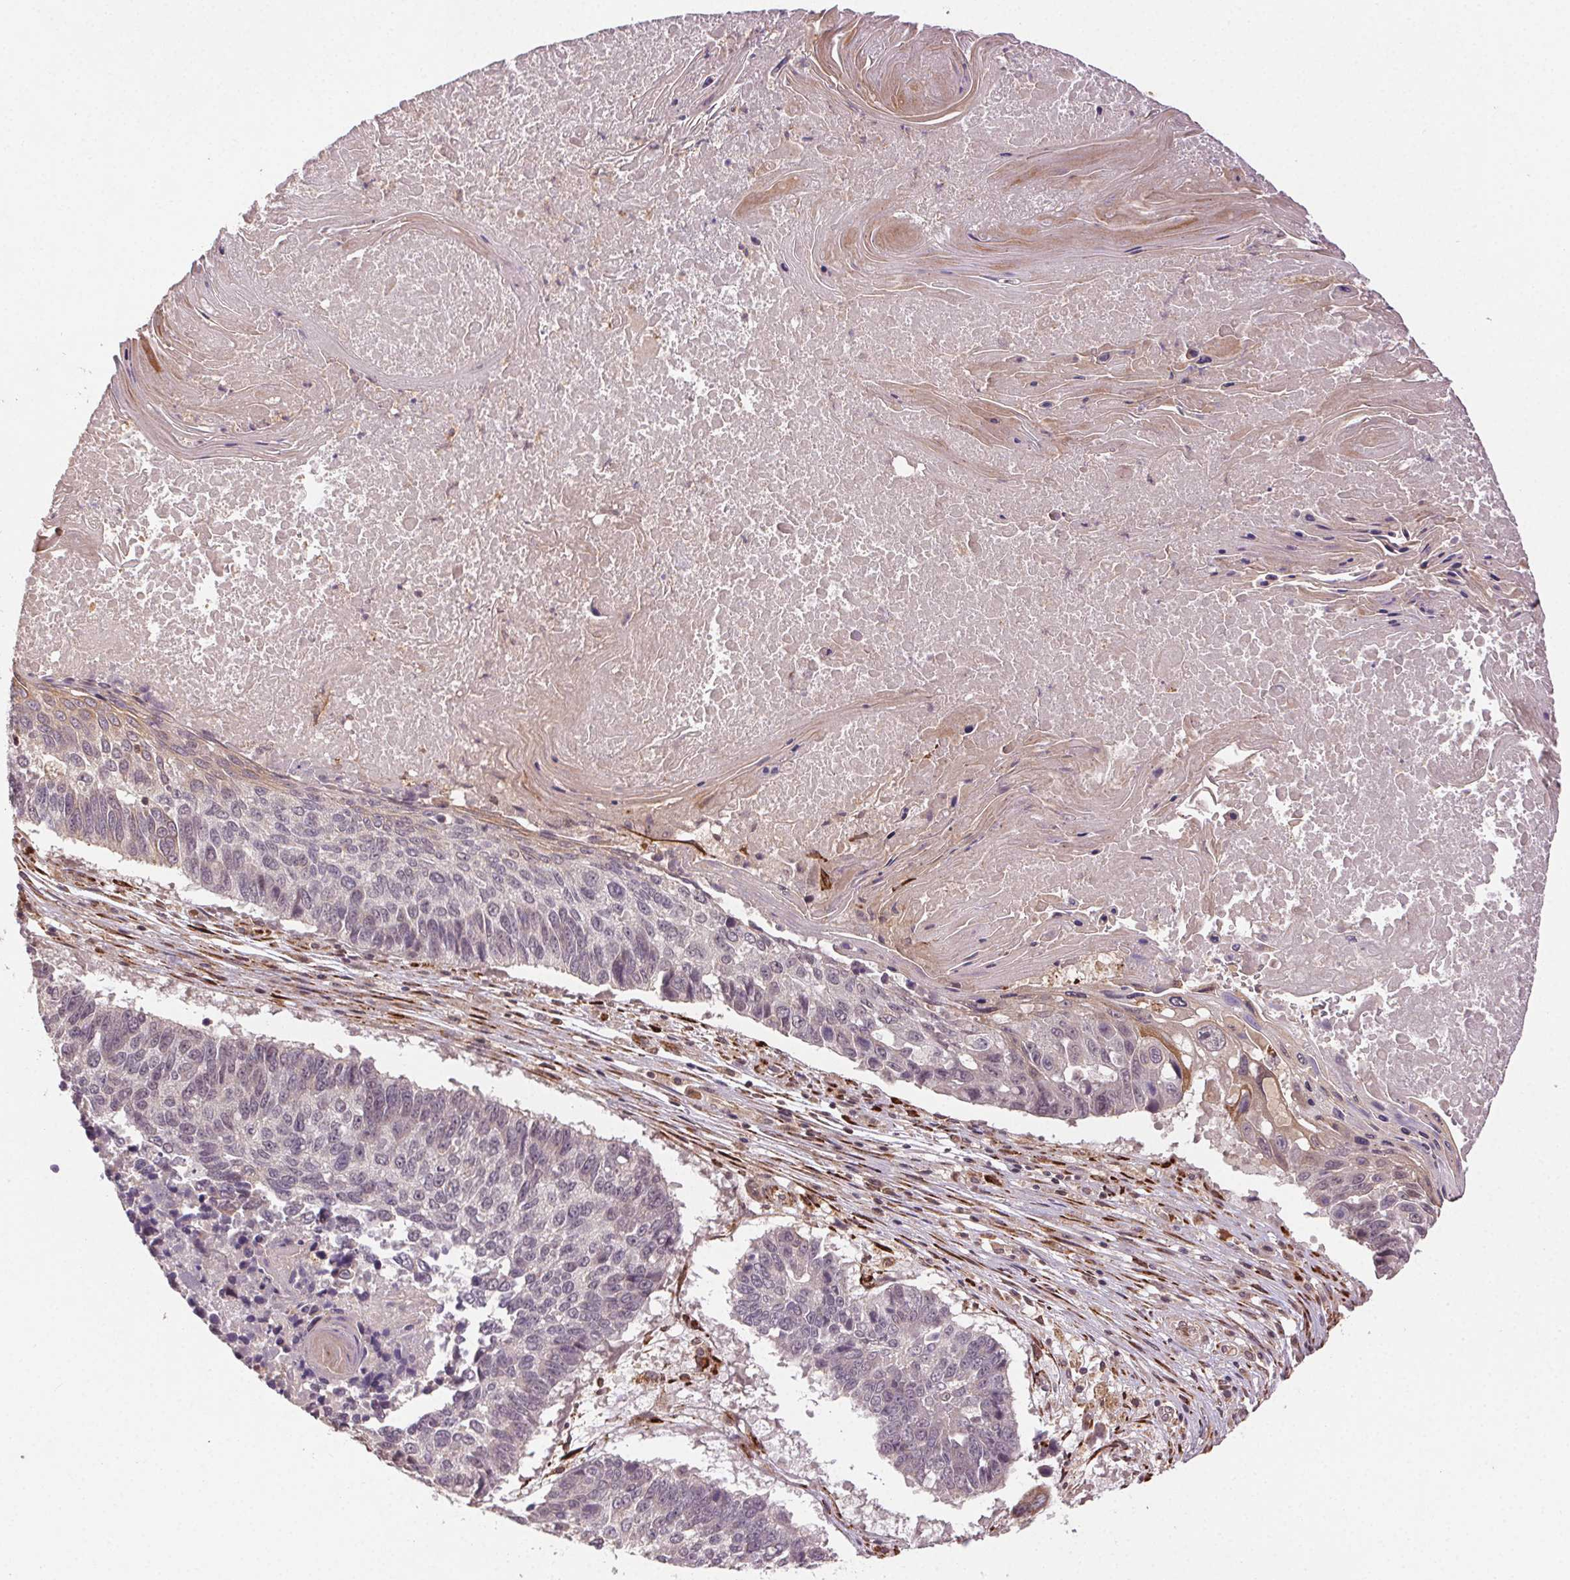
{"staining": {"intensity": "negative", "quantity": "none", "location": "none"}, "tissue": "lung cancer", "cell_type": "Tumor cells", "image_type": "cancer", "snomed": [{"axis": "morphology", "description": "Squamous cell carcinoma, NOS"}, {"axis": "topography", "description": "Lung"}], "caption": "An immunohistochemistry (IHC) histopathology image of lung cancer (squamous cell carcinoma) is shown. There is no staining in tumor cells of lung cancer (squamous cell carcinoma).", "gene": "KLHL15", "patient": {"sex": "male", "age": 73}}